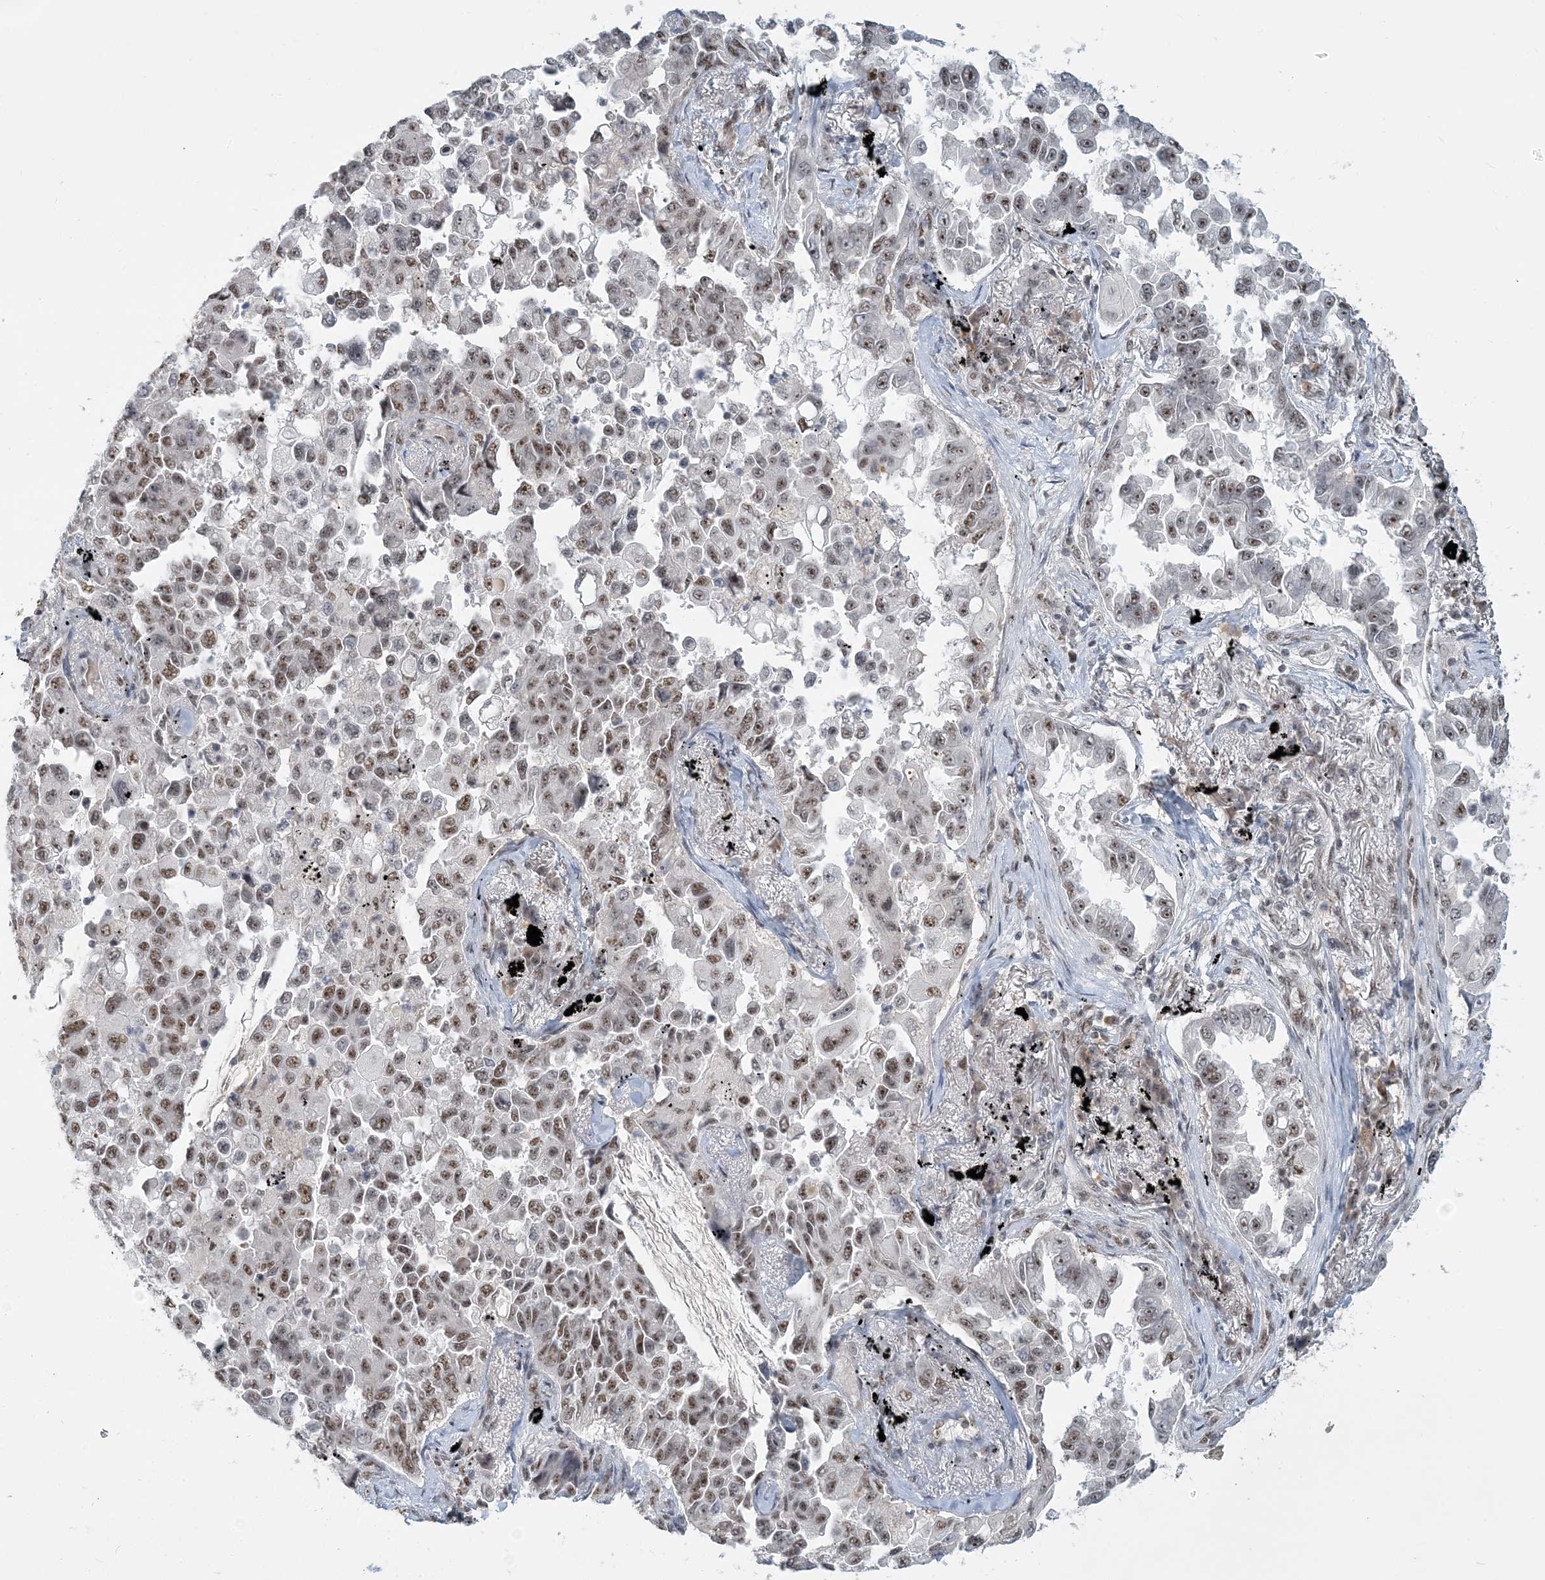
{"staining": {"intensity": "moderate", "quantity": ">75%", "location": "nuclear"}, "tissue": "lung cancer", "cell_type": "Tumor cells", "image_type": "cancer", "snomed": [{"axis": "morphology", "description": "Adenocarcinoma, NOS"}, {"axis": "topography", "description": "Lung"}], "caption": "Immunohistochemistry (IHC) (DAB) staining of human adenocarcinoma (lung) shows moderate nuclear protein positivity in approximately >75% of tumor cells.", "gene": "PLRG1", "patient": {"sex": "female", "age": 67}}